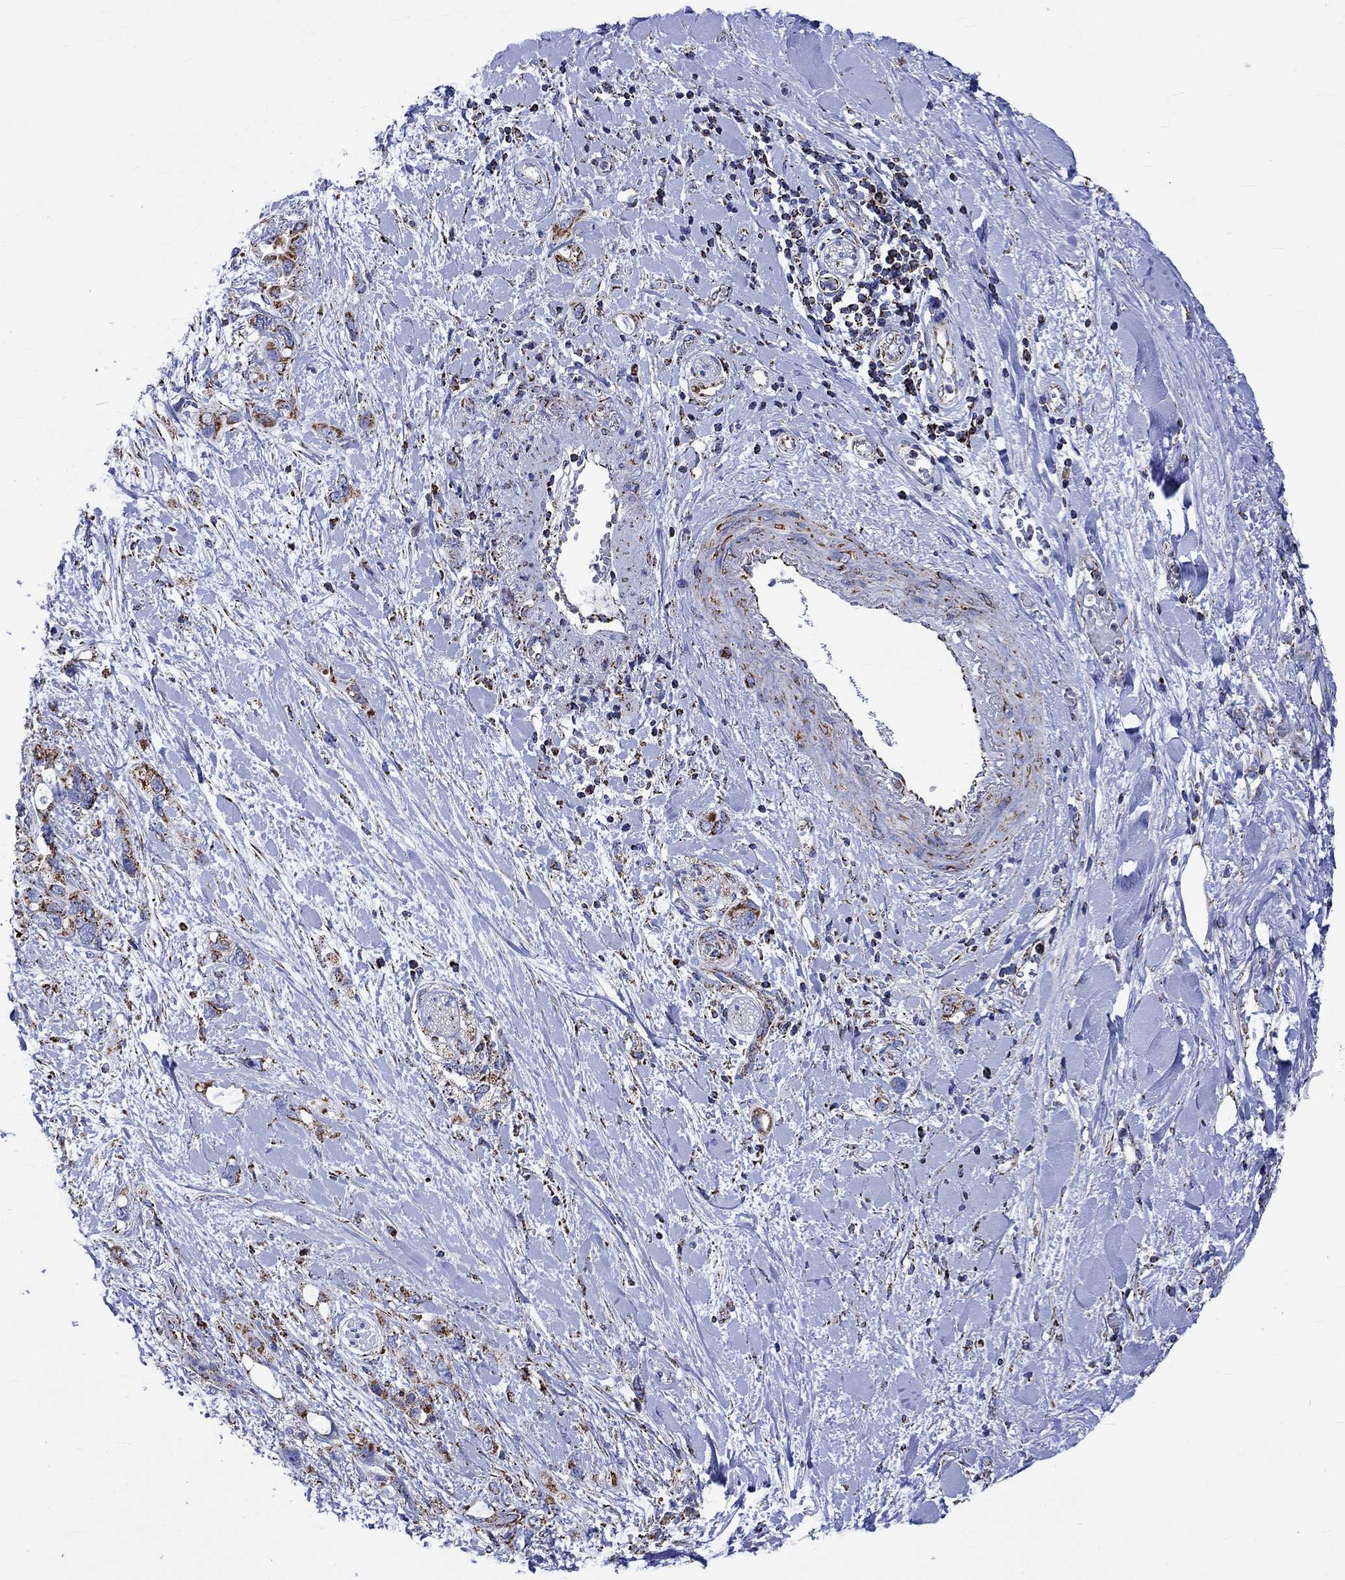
{"staining": {"intensity": "strong", "quantity": ">75%", "location": "cytoplasmic/membranous"}, "tissue": "pancreatic cancer", "cell_type": "Tumor cells", "image_type": "cancer", "snomed": [{"axis": "morphology", "description": "Adenocarcinoma, NOS"}, {"axis": "topography", "description": "Pancreas"}], "caption": "Immunohistochemical staining of adenocarcinoma (pancreatic) demonstrates strong cytoplasmic/membranous protein positivity in about >75% of tumor cells. Nuclei are stained in blue.", "gene": "RCE1", "patient": {"sex": "female", "age": 56}}